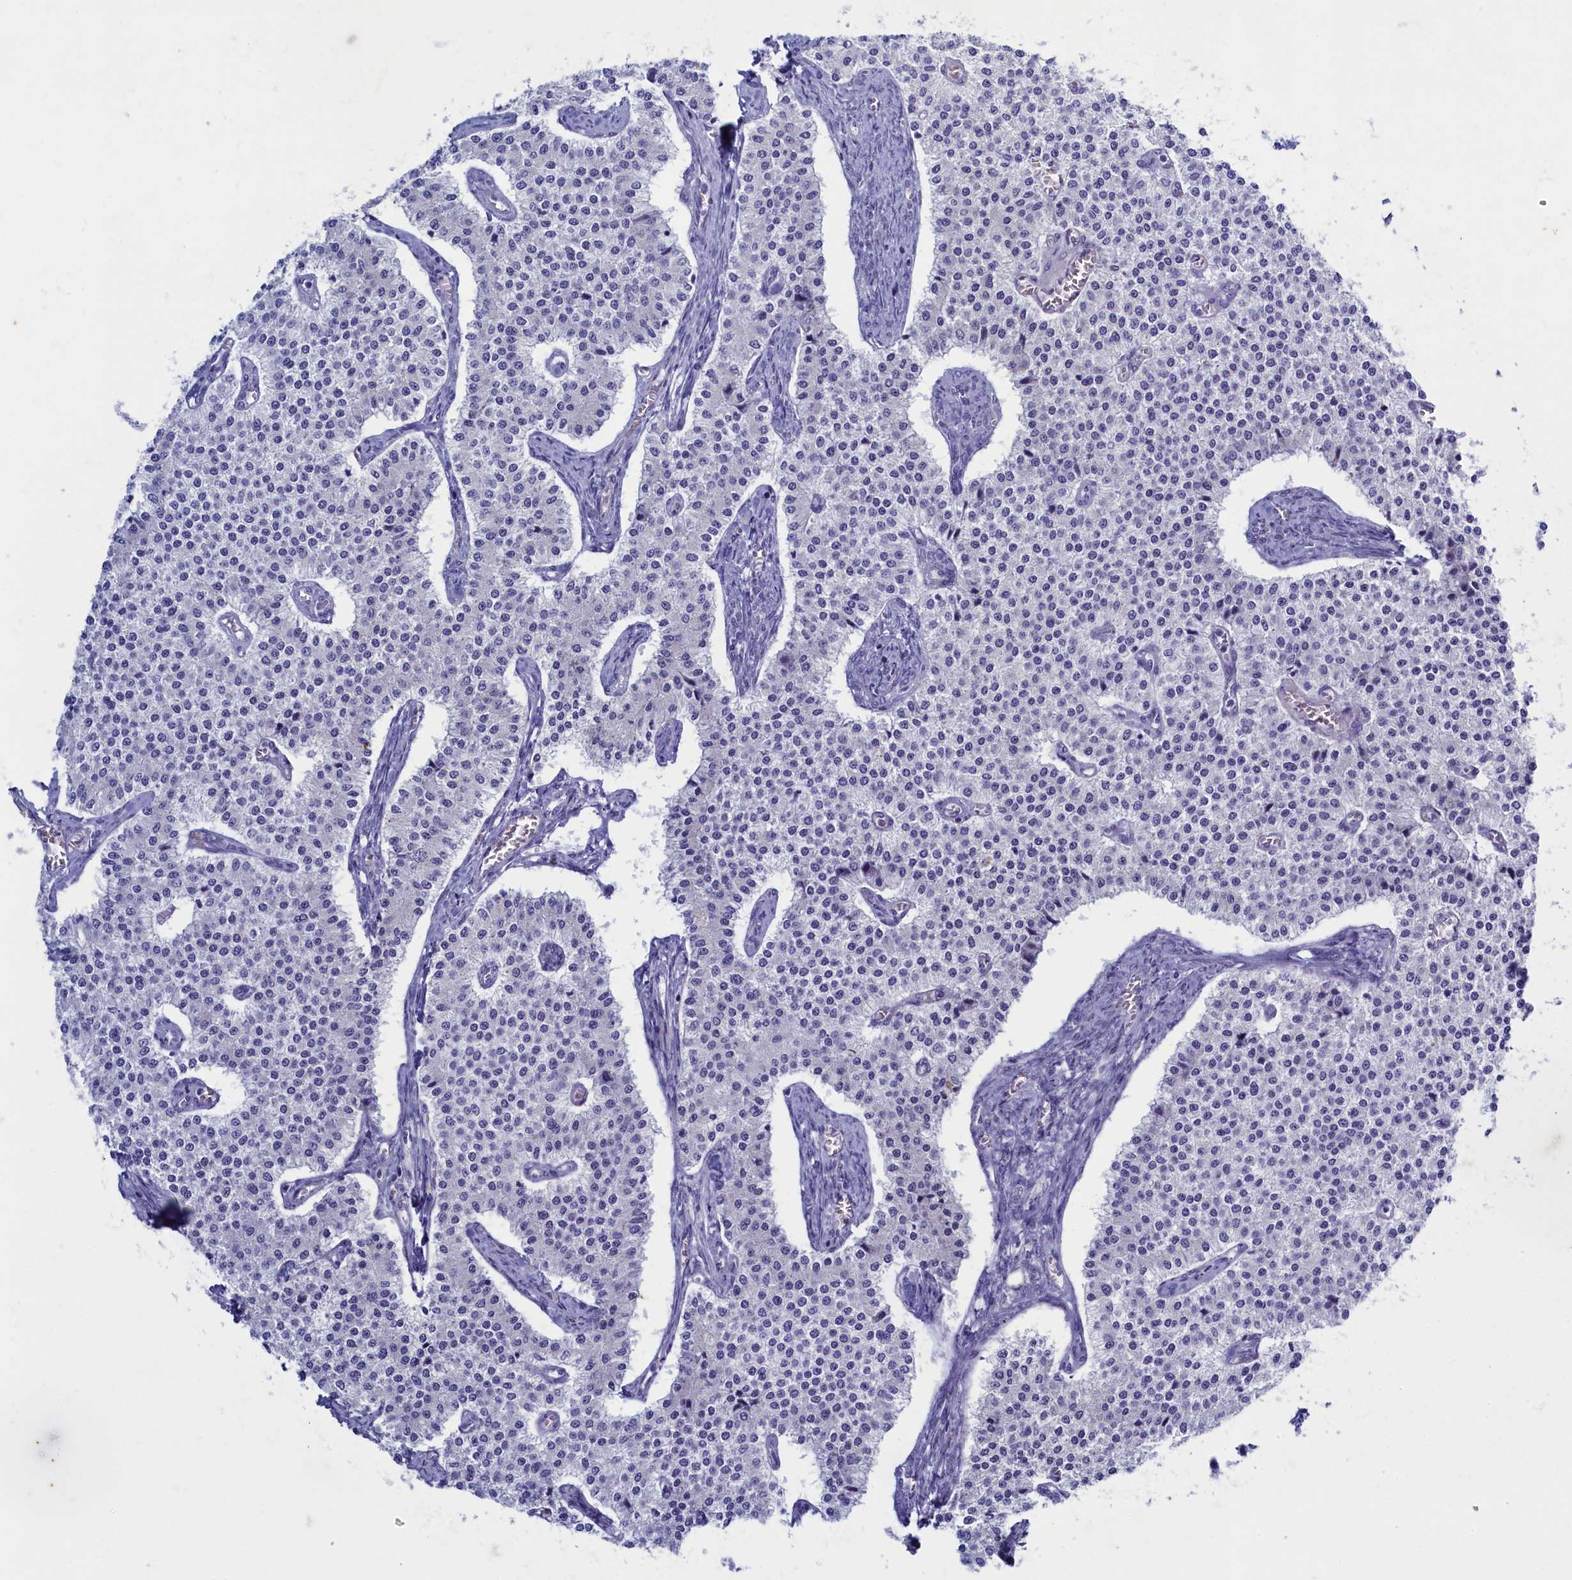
{"staining": {"intensity": "negative", "quantity": "none", "location": "none"}, "tissue": "carcinoid", "cell_type": "Tumor cells", "image_type": "cancer", "snomed": [{"axis": "morphology", "description": "Carcinoid, malignant, NOS"}, {"axis": "topography", "description": "Colon"}], "caption": "Immunohistochemical staining of carcinoid (malignant) shows no significant expression in tumor cells.", "gene": "OCIAD2", "patient": {"sex": "female", "age": 52}}